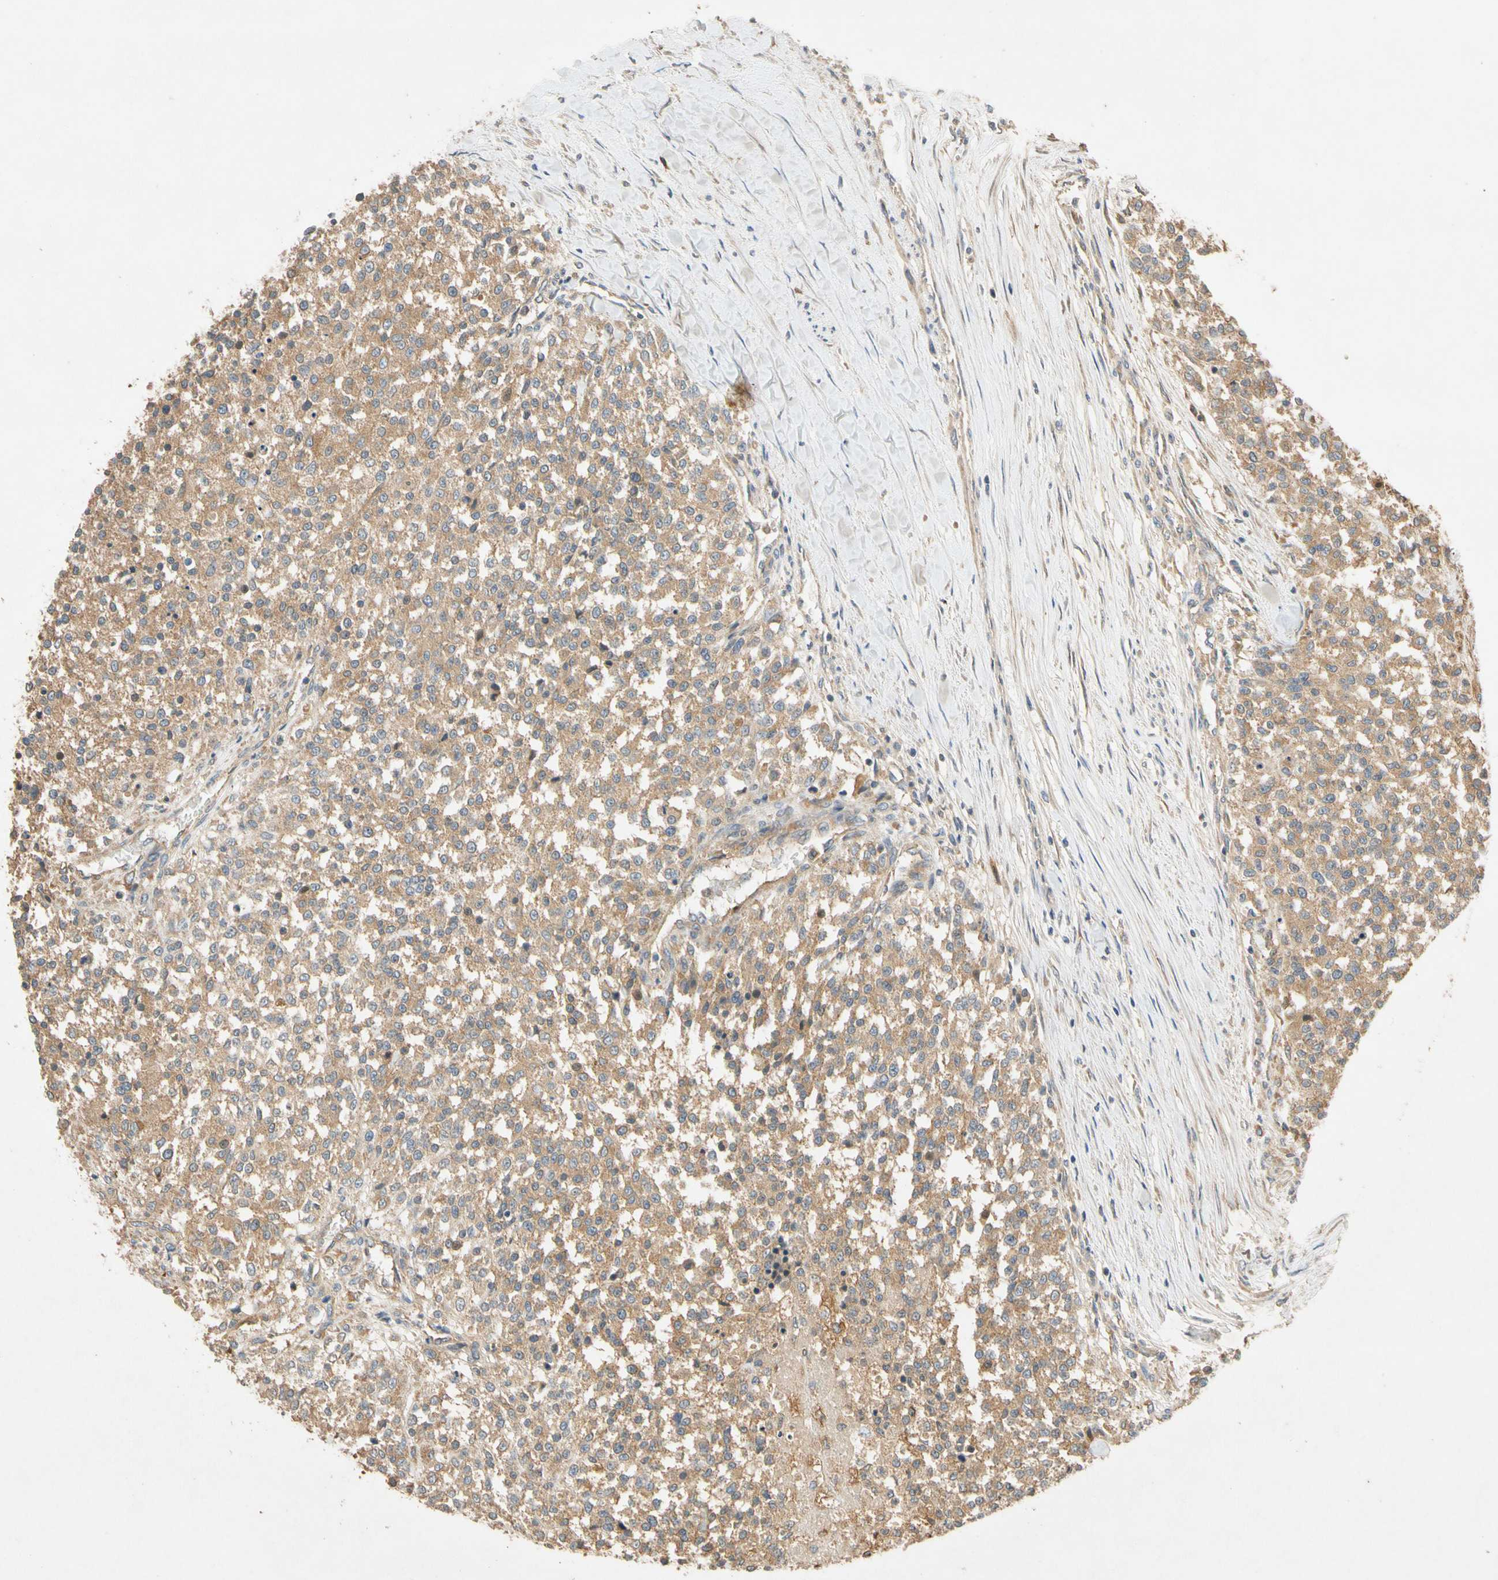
{"staining": {"intensity": "moderate", "quantity": ">75%", "location": "cytoplasmic/membranous"}, "tissue": "testis cancer", "cell_type": "Tumor cells", "image_type": "cancer", "snomed": [{"axis": "morphology", "description": "Seminoma, NOS"}, {"axis": "topography", "description": "Testis"}], "caption": "Moderate cytoplasmic/membranous positivity is appreciated in approximately >75% of tumor cells in seminoma (testis).", "gene": "USP46", "patient": {"sex": "male", "age": 59}}